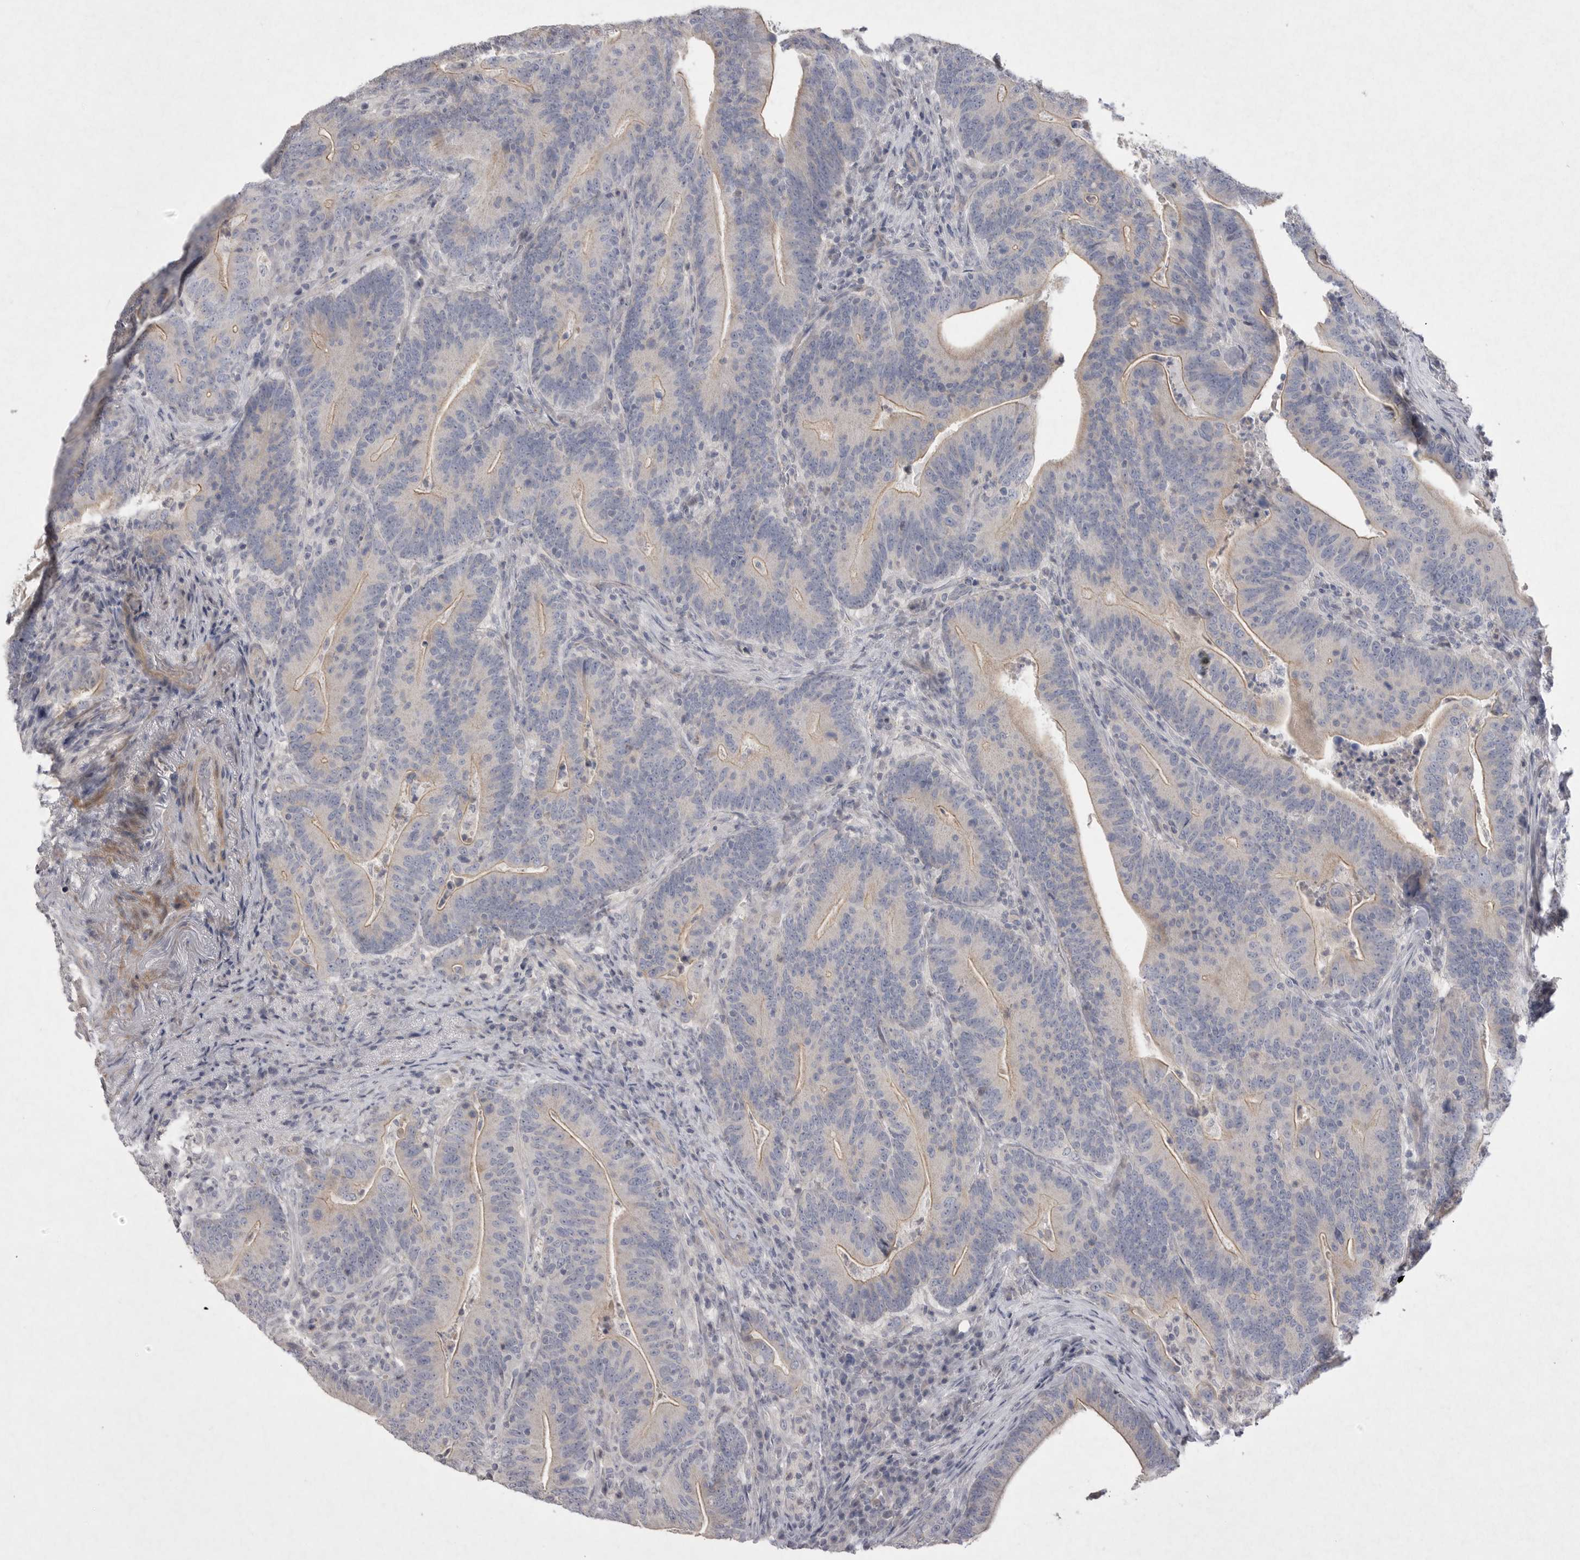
{"staining": {"intensity": "weak", "quantity": "25%-75%", "location": "cytoplasmic/membranous"}, "tissue": "colorectal cancer", "cell_type": "Tumor cells", "image_type": "cancer", "snomed": [{"axis": "morphology", "description": "Adenocarcinoma, NOS"}, {"axis": "topography", "description": "Colon"}], "caption": "Colorectal cancer (adenocarcinoma) tissue displays weak cytoplasmic/membranous staining in approximately 25%-75% of tumor cells, visualized by immunohistochemistry. Immunohistochemistry stains the protein of interest in brown and the nuclei are stained blue.", "gene": "VANGL2", "patient": {"sex": "female", "age": 66}}